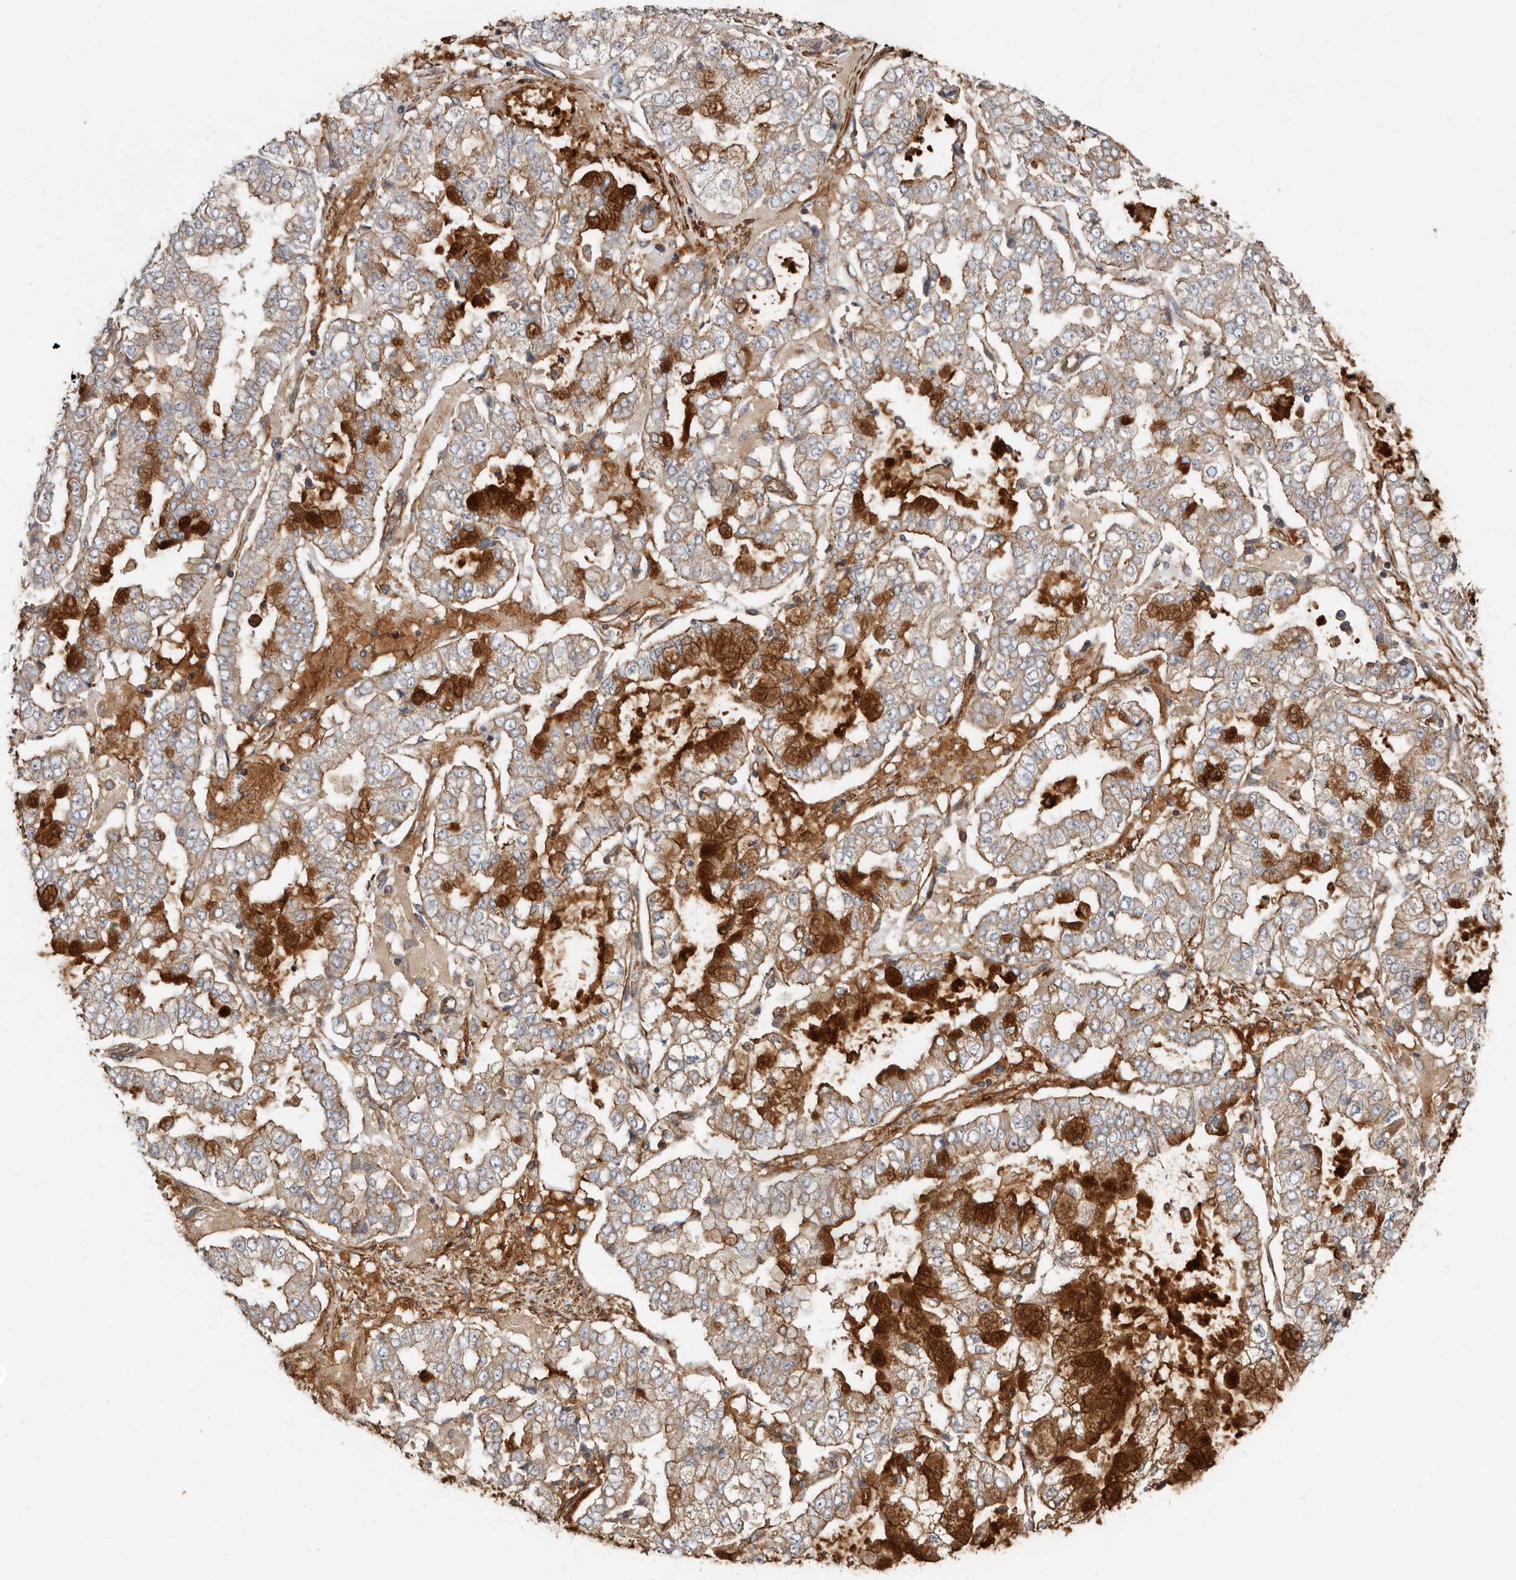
{"staining": {"intensity": "moderate", "quantity": ">75%", "location": "cytoplasmic/membranous"}, "tissue": "stomach cancer", "cell_type": "Tumor cells", "image_type": "cancer", "snomed": [{"axis": "morphology", "description": "Adenocarcinoma, NOS"}, {"axis": "topography", "description": "Stomach"}], "caption": "IHC micrograph of human adenocarcinoma (stomach) stained for a protein (brown), which shows medium levels of moderate cytoplasmic/membranous staining in approximately >75% of tumor cells.", "gene": "TMC7", "patient": {"sex": "male", "age": 76}}